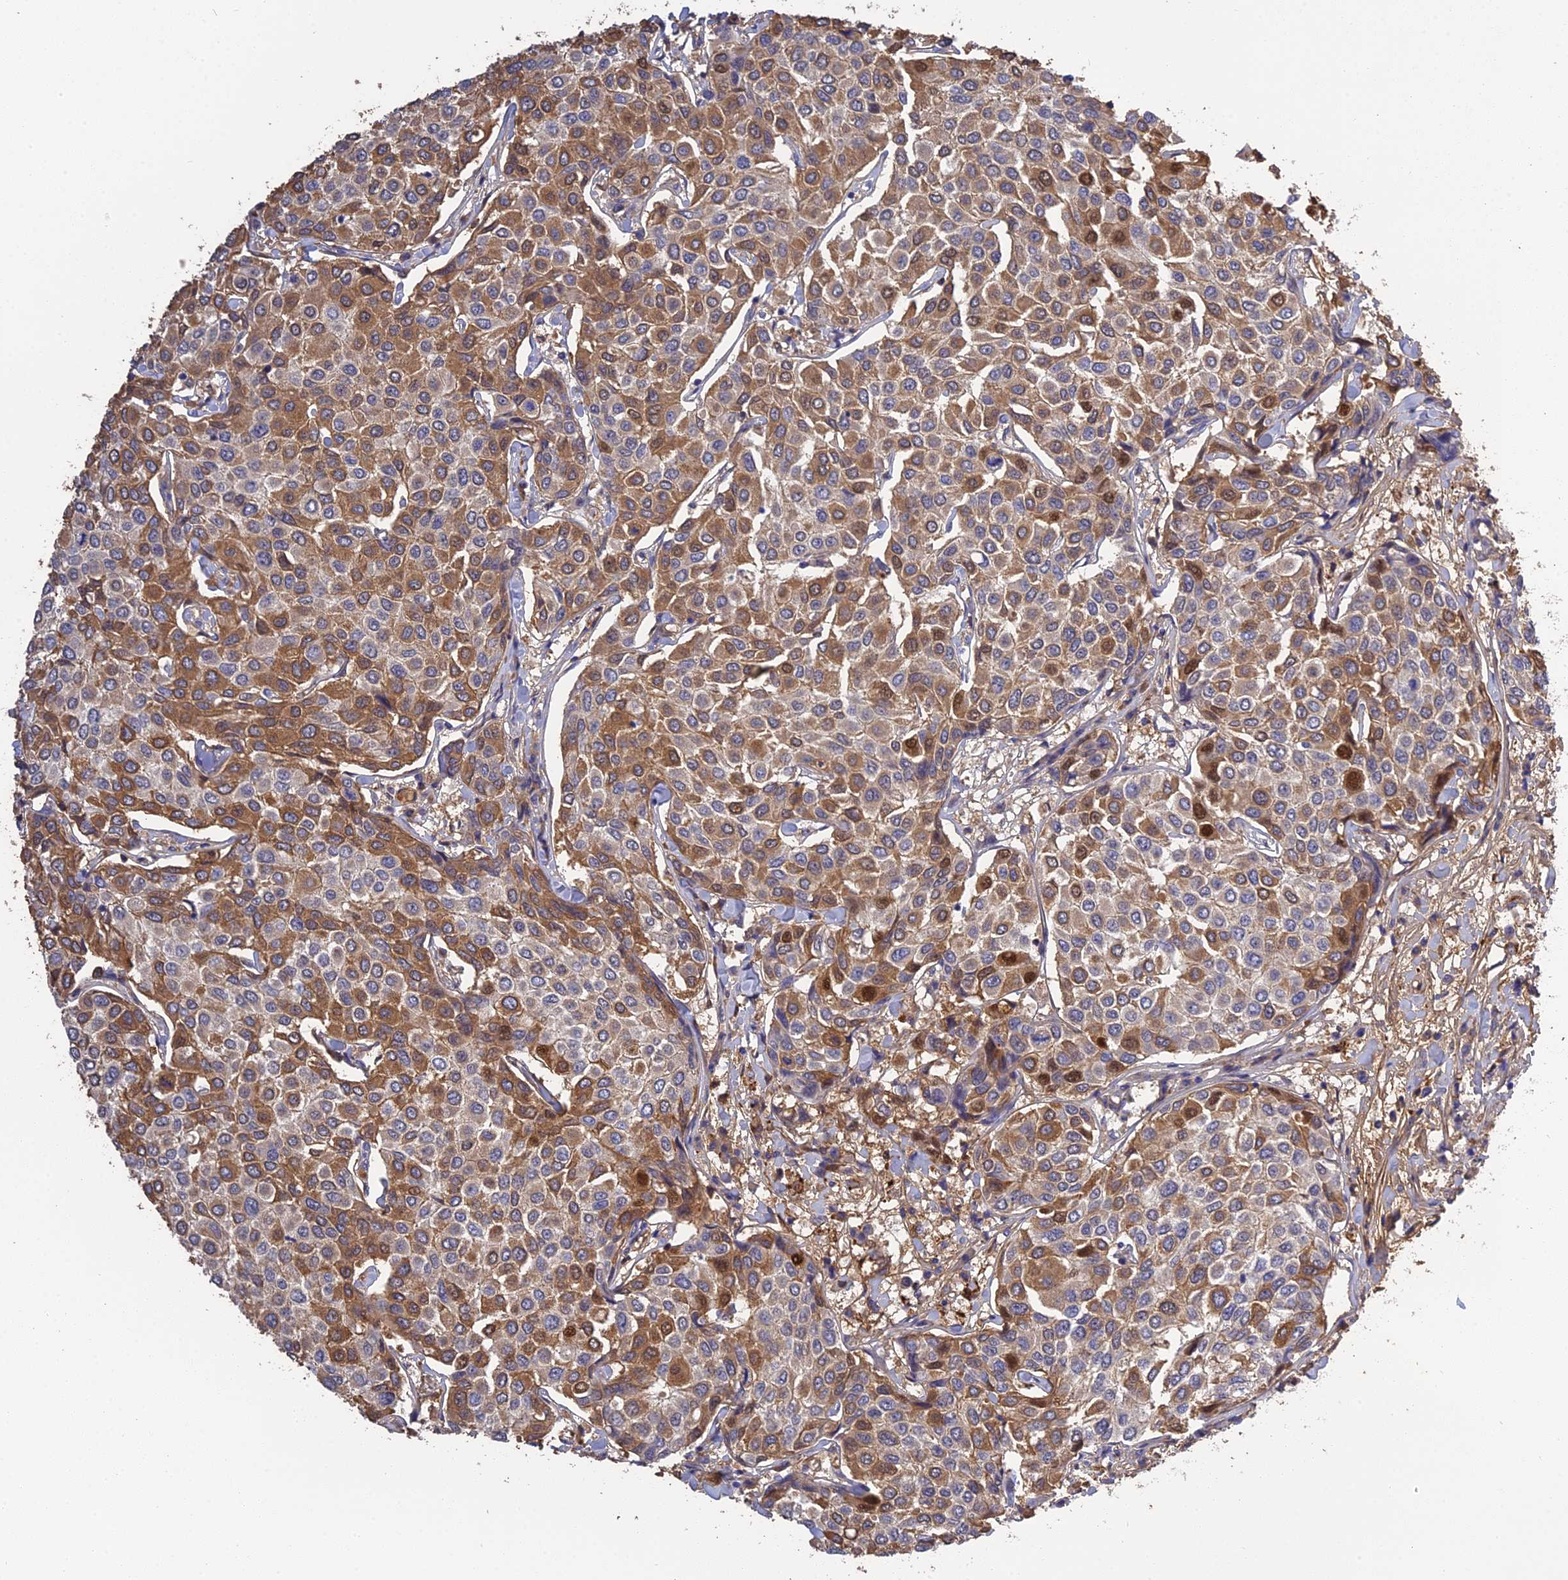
{"staining": {"intensity": "moderate", "quantity": "25%-75%", "location": "cytoplasmic/membranous,nuclear"}, "tissue": "breast cancer", "cell_type": "Tumor cells", "image_type": "cancer", "snomed": [{"axis": "morphology", "description": "Duct carcinoma"}, {"axis": "topography", "description": "Breast"}], "caption": "Protein expression analysis of human breast cancer (intraductal carcinoma) reveals moderate cytoplasmic/membranous and nuclear expression in approximately 25%-75% of tumor cells. The protein of interest is shown in brown color, while the nuclei are stained blue.", "gene": "PZP", "patient": {"sex": "female", "age": 55}}